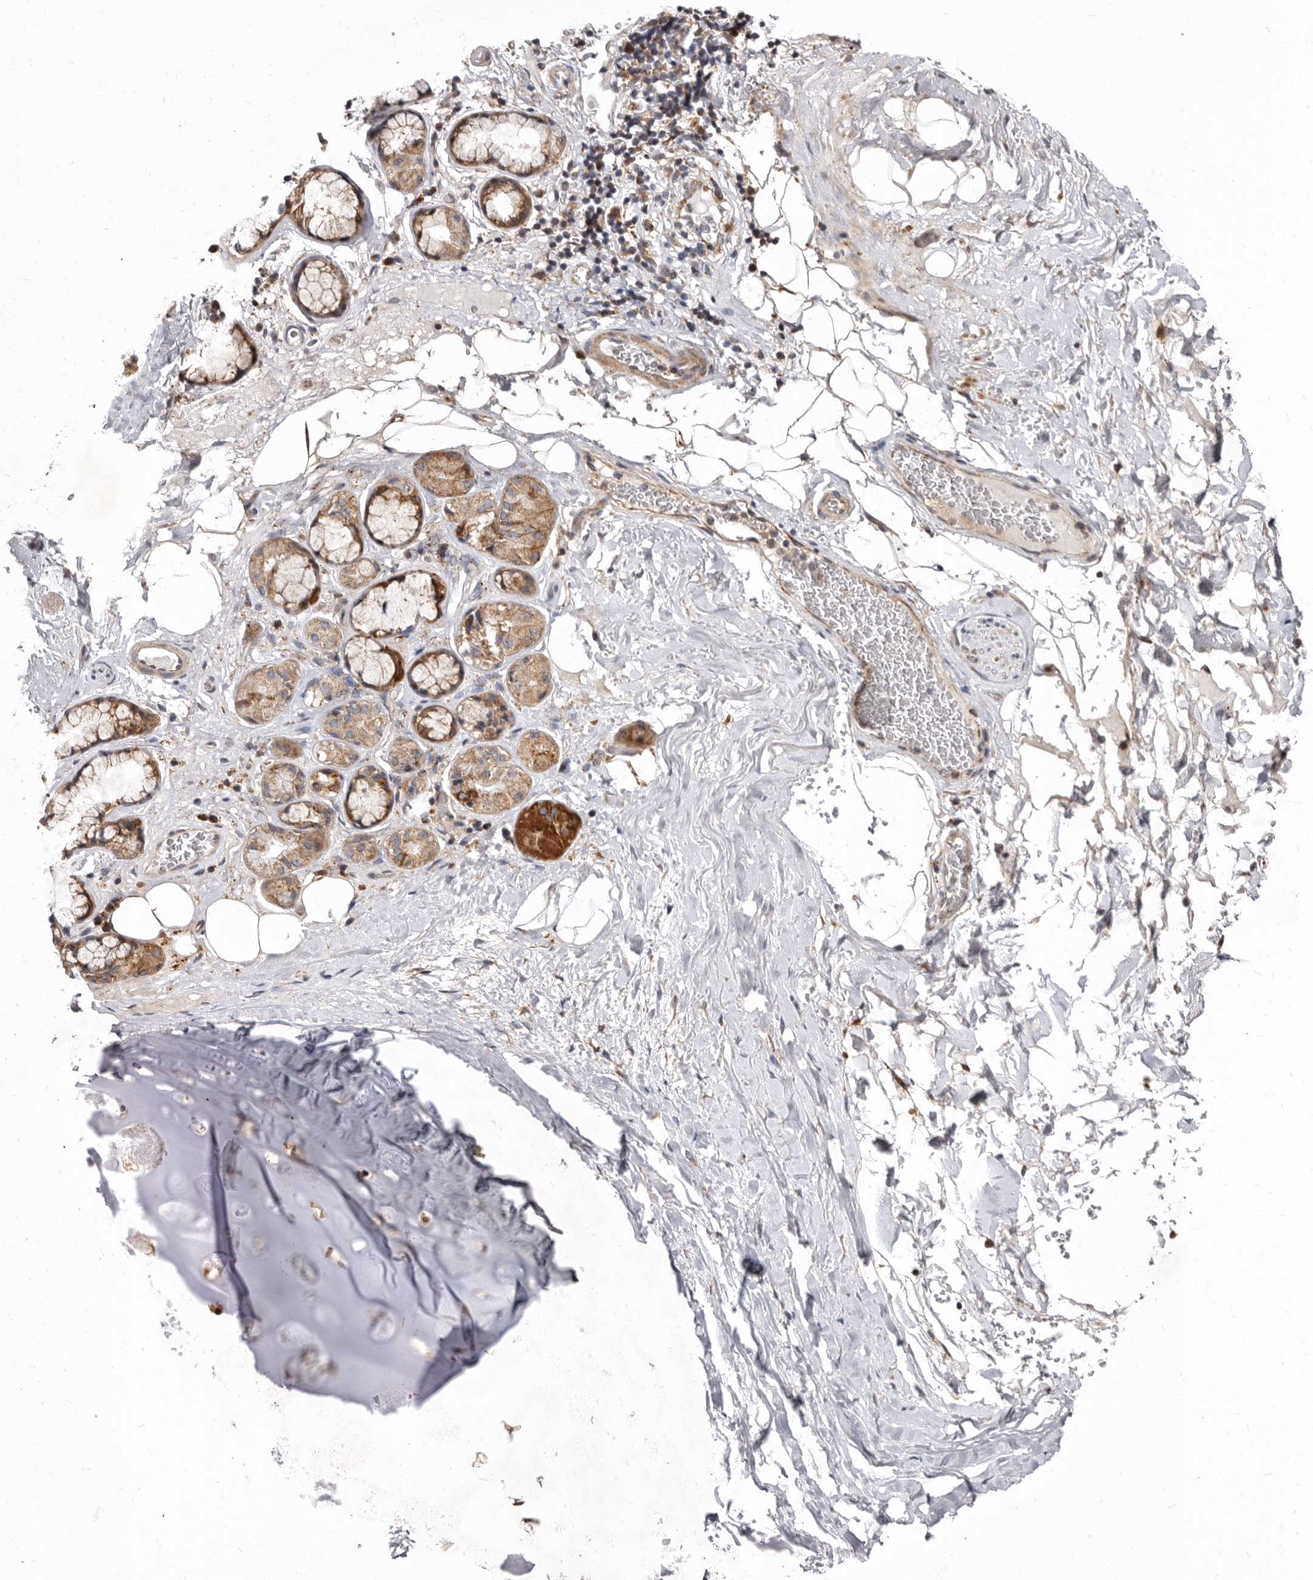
{"staining": {"intensity": "moderate", "quantity": "25%-75%", "location": "cytoplasmic/membranous,nuclear"}, "tissue": "adipose tissue", "cell_type": "Adipocytes", "image_type": "normal", "snomed": [{"axis": "morphology", "description": "Normal tissue, NOS"}, {"axis": "topography", "description": "Cartilage tissue"}], "caption": "The photomicrograph reveals a brown stain indicating the presence of a protein in the cytoplasmic/membranous,nuclear of adipocytes in adipose tissue. The protein is shown in brown color, while the nuclei are stained blue.", "gene": "SMC4", "patient": {"sex": "female", "age": 63}}